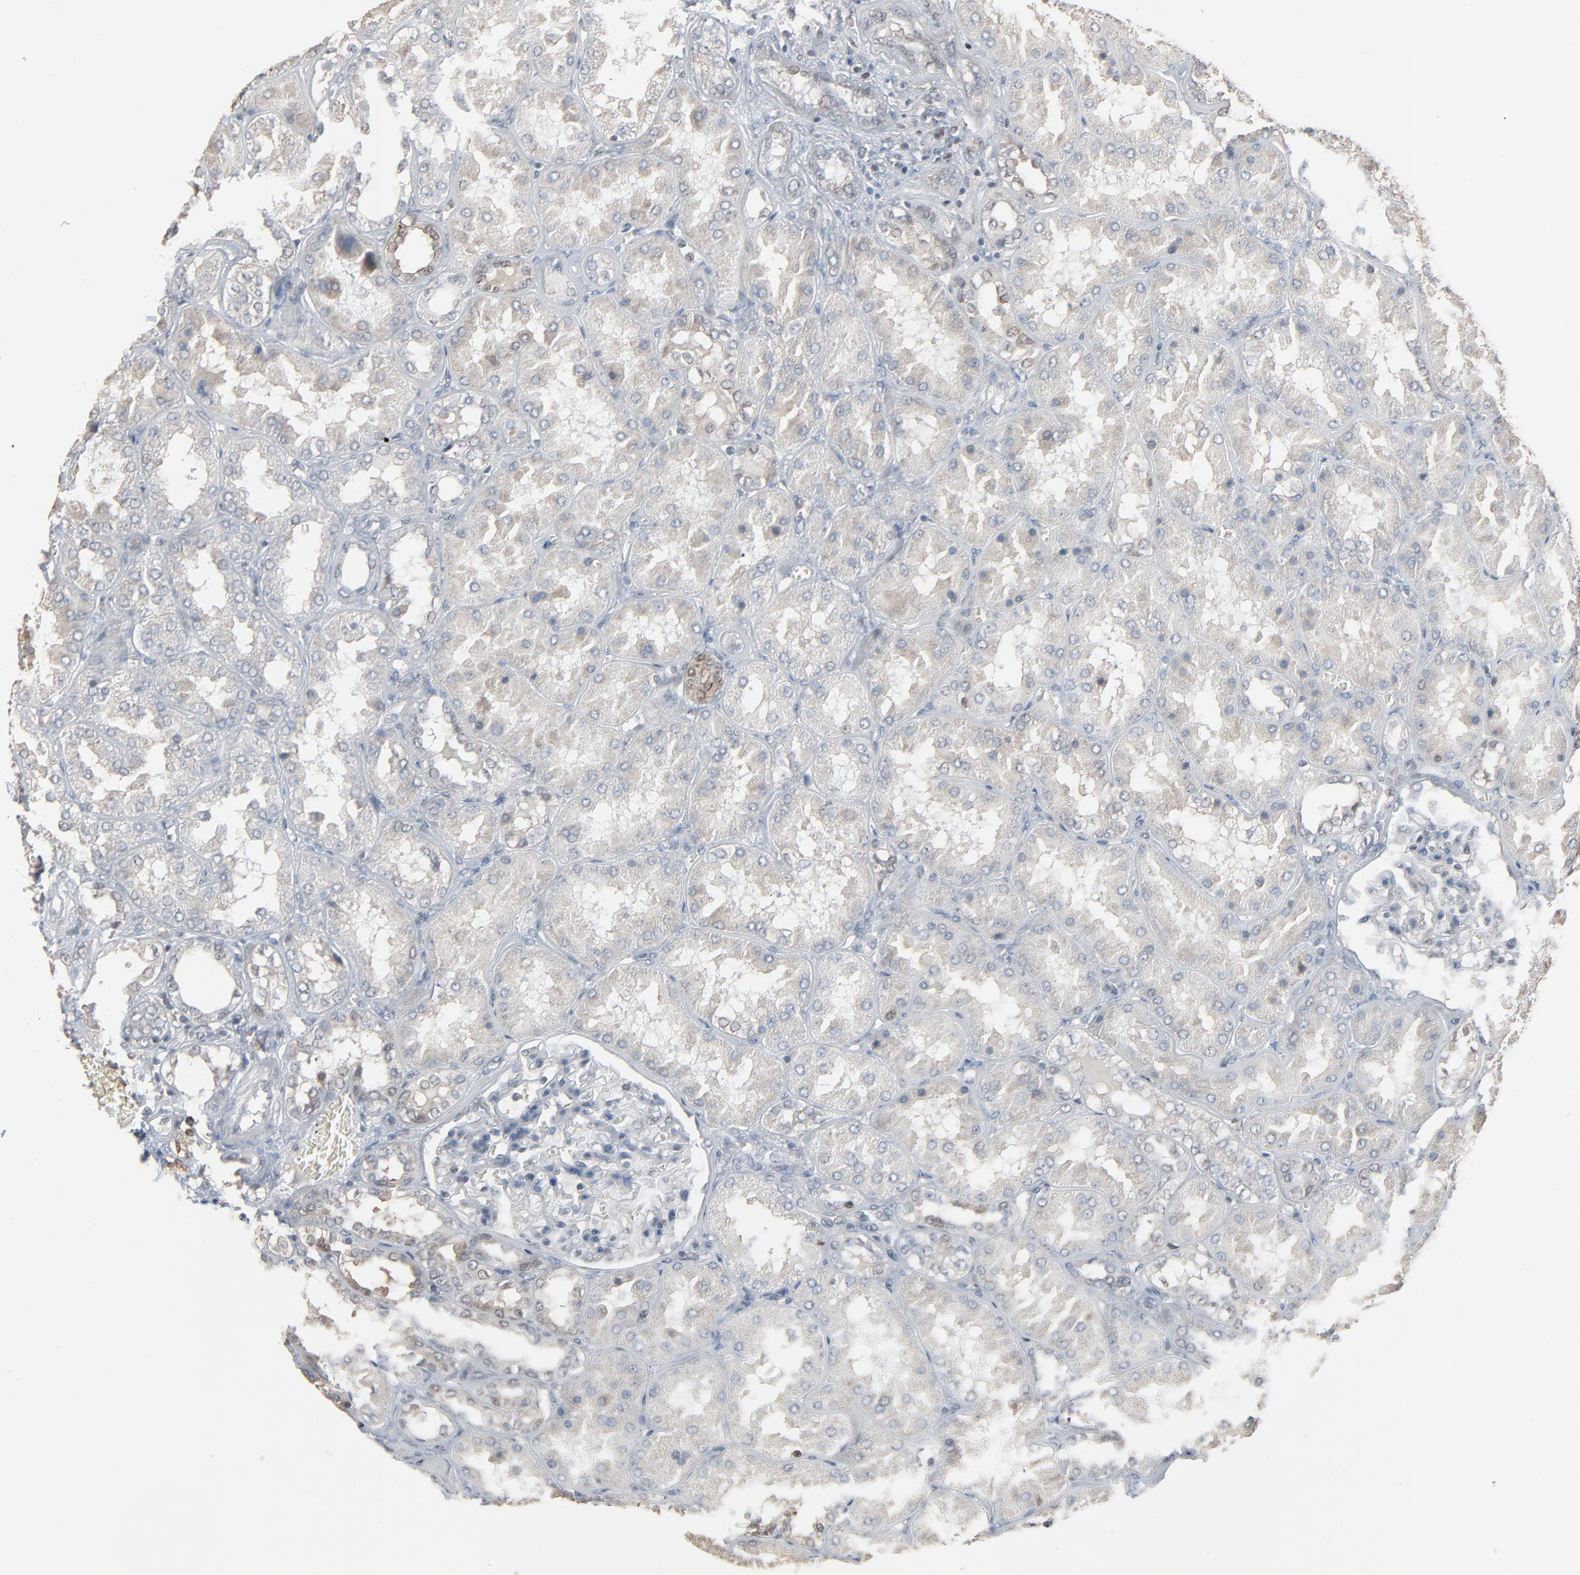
{"staining": {"intensity": "negative", "quantity": "none", "location": "none"}, "tissue": "kidney", "cell_type": "Cells in glomeruli", "image_type": "normal", "snomed": [{"axis": "morphology", "description": "Normal tissue, NOS"}, {"axis": "topography", "description": "Kidney"}], "caption": "Histopathology image shows no protein positivity in cells in glomeruli of normal kidney.", "gene": "DOCK8", "patient": {"sex": "female", "age": 56}}